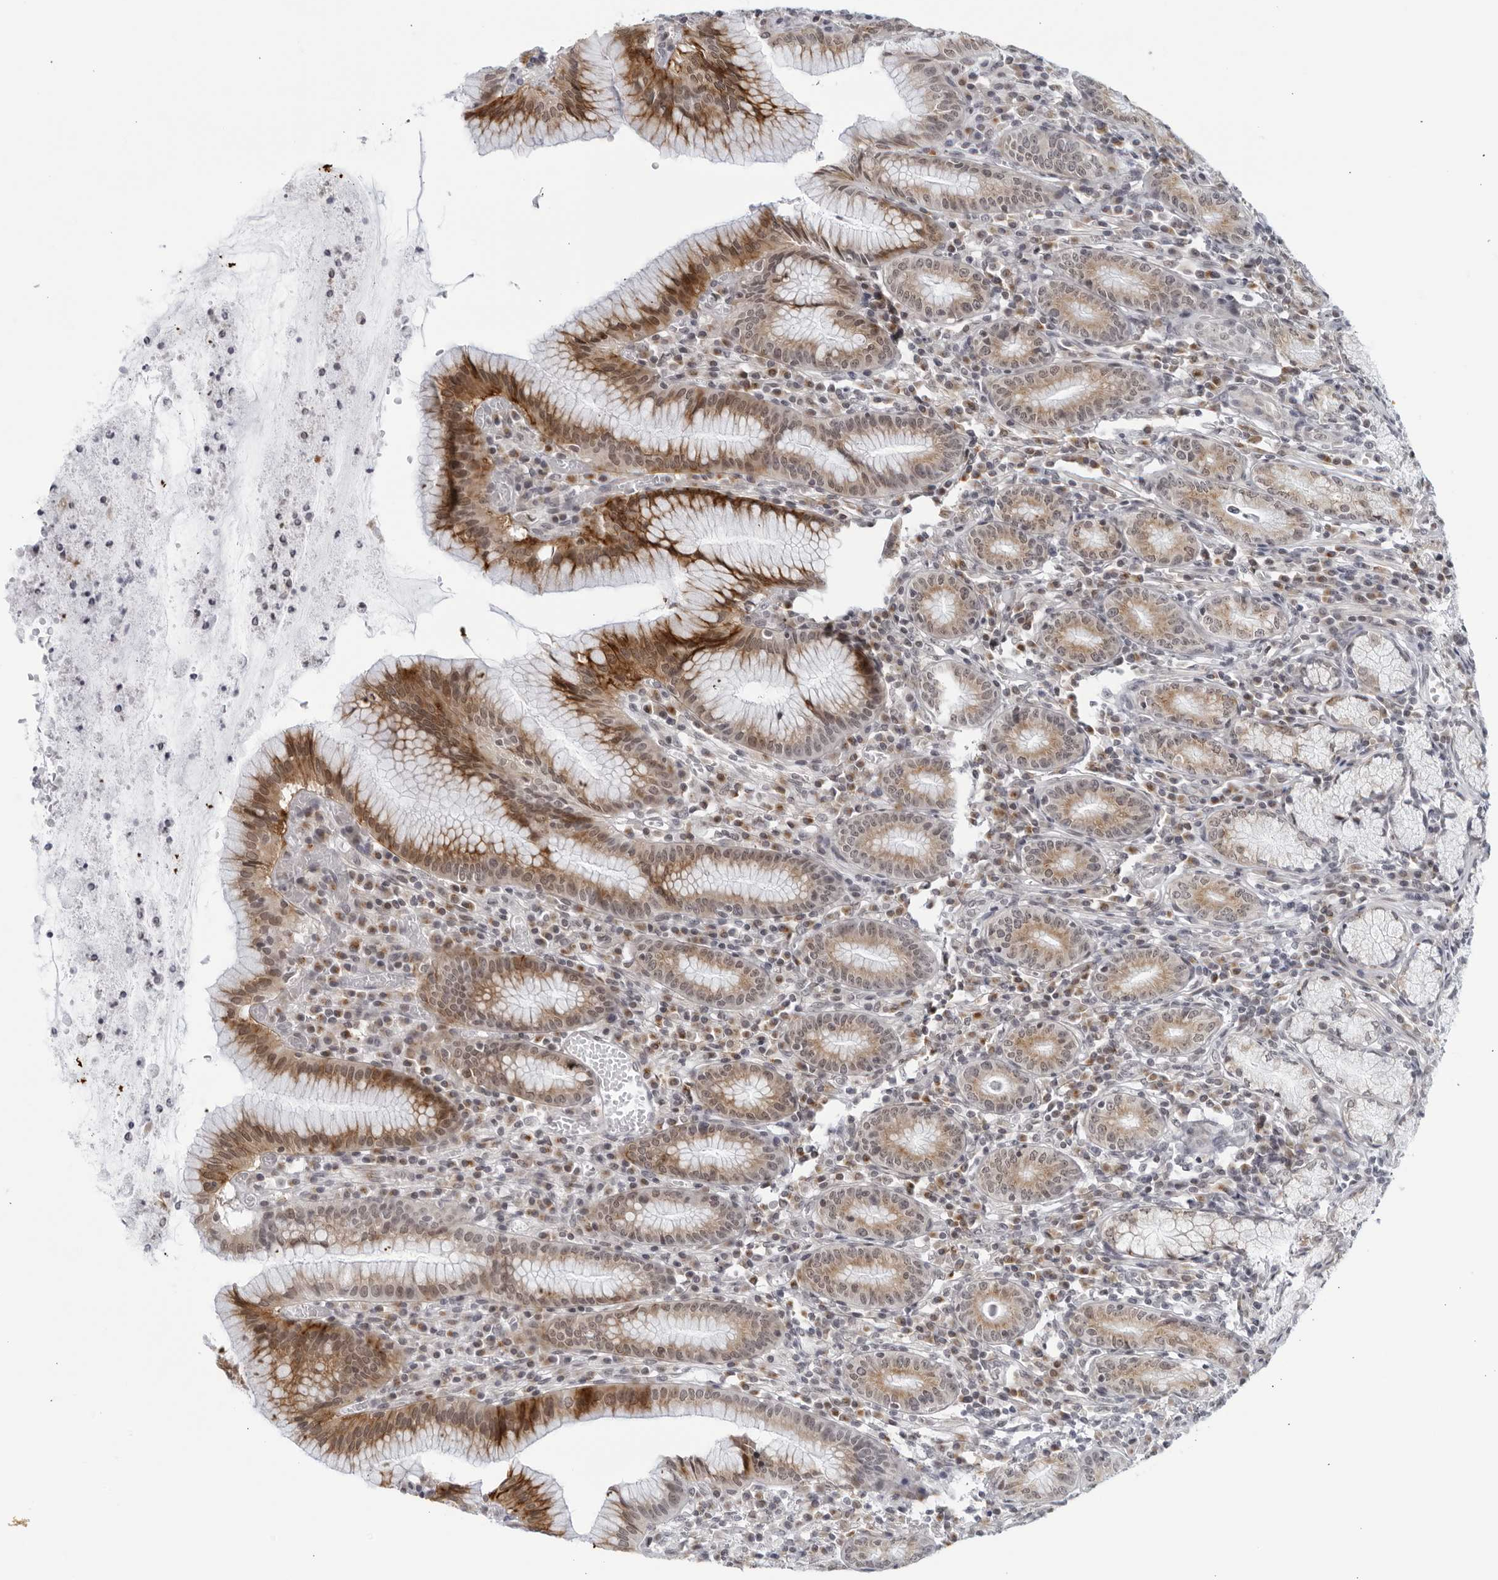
{"staining": {"intensity": "strong", "quantity": "25%-75%", "location": "cytoplasmic/membranous"}, "tissue": "stomach", "cell_type": "Glandular cells", "image_type": "normal", "snomed": [{"axis": "morphology", "description": "Normal tissue, NOS"}, {"axis": "topography", "description": "Stomach"}], "caption": "Stomach stained for a protein displays strong cytoplasmic/membranous positivity in glandular cells.", "gene": "WDTC1", "patient": {"sex": "male", "age": 55}}